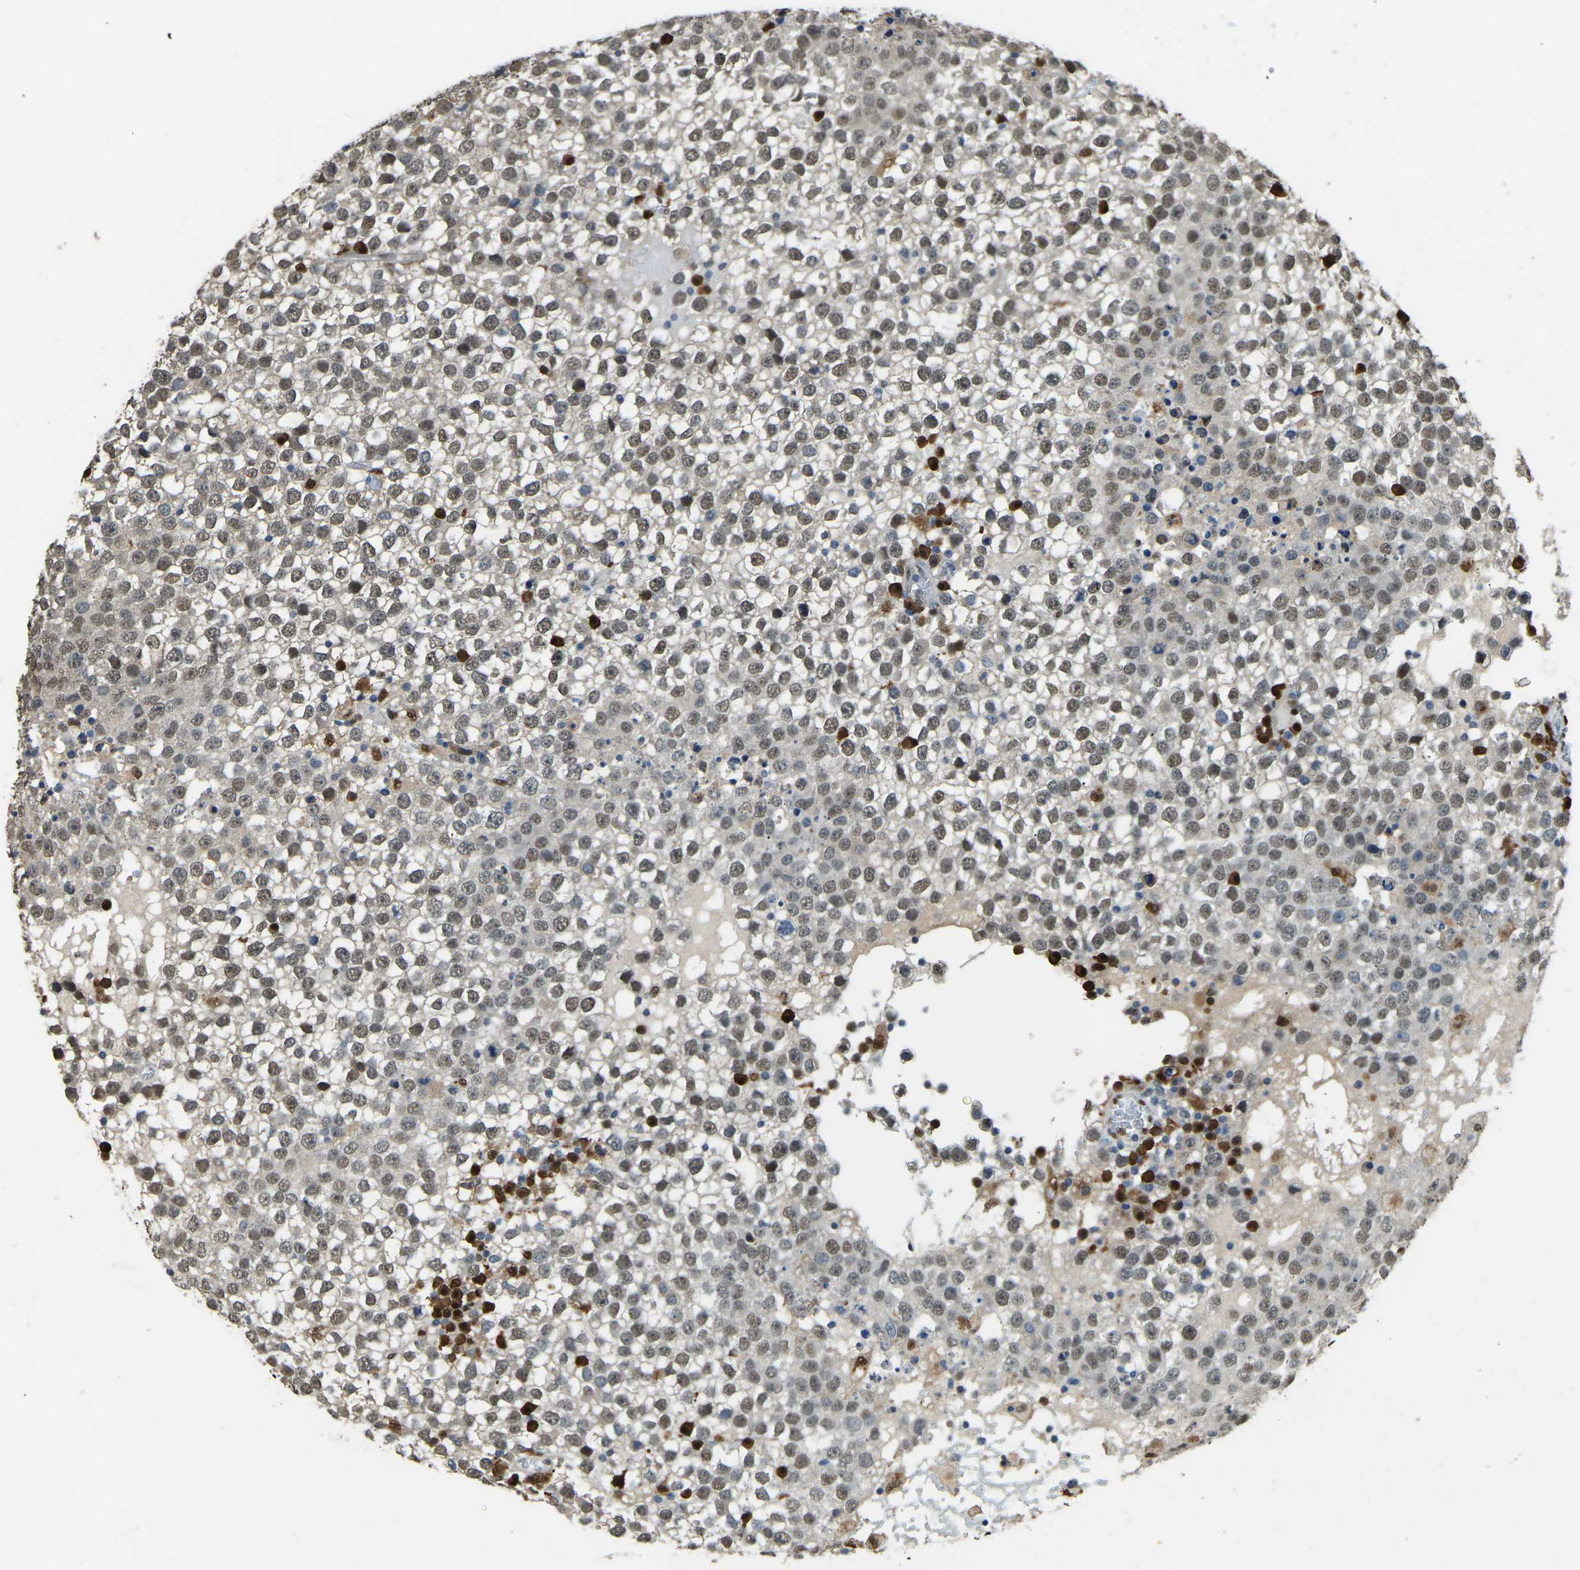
{"staining": {"intensity": "moderate", "quantity": ">75%", "location": "nuclear"}, "tissue": "testis cancer", "cell_type": "Tumor cells", "image_type": "cancer", "snomed": [{"axis": "morphology", "description": "Seminoma, NOS"}, {"axis": "topography", "description": "Testis"}], "caption": "This is an image of IHC staining of seminoma (testis), which shows moderate staining in the nuclear of tumor cells.", "gene": "NANS", "patient": {"sex": "male", "age": 65}}